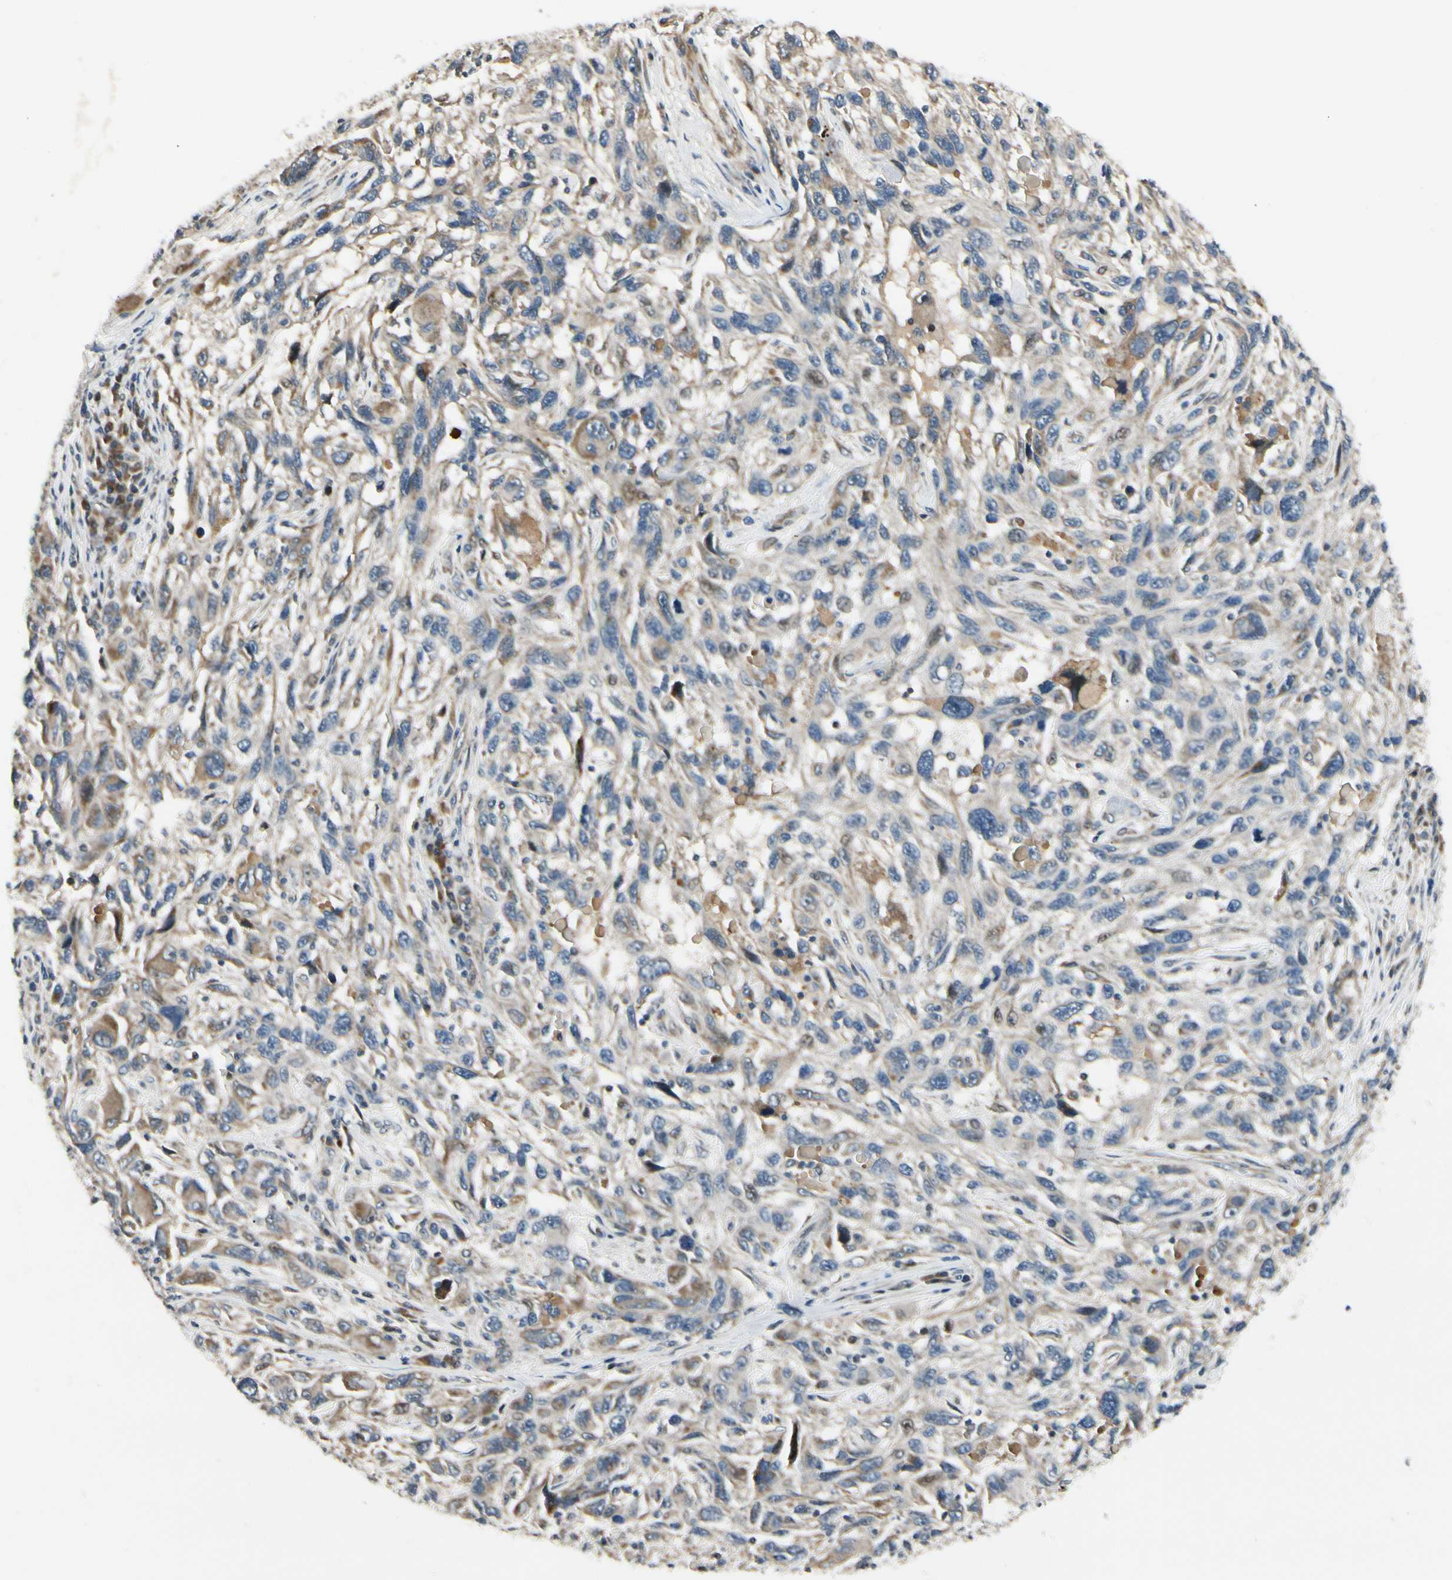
{"staining": {"intensity": "weak", "quantity": ">75%", "location": "cytoplasmic/membranous"}, "tissue": "melanoma", "cell_type": "Tumor cells", "image_type": "cancer", "snomed": [{"axis": "morphology", "description": "Malignant melanoma, NOS"}, {"axis": "topography", "description": "Skin"}], "caption": "Protein expression analysis of melanoma reveals weak cytoplasmic/membranous positivity in approximately >75% of tumor cells. The protein is shown in brown color, while the nuclei are stained blue.", "gene": "P4HA3", "patient": {"sex": "male", "age": 53}}